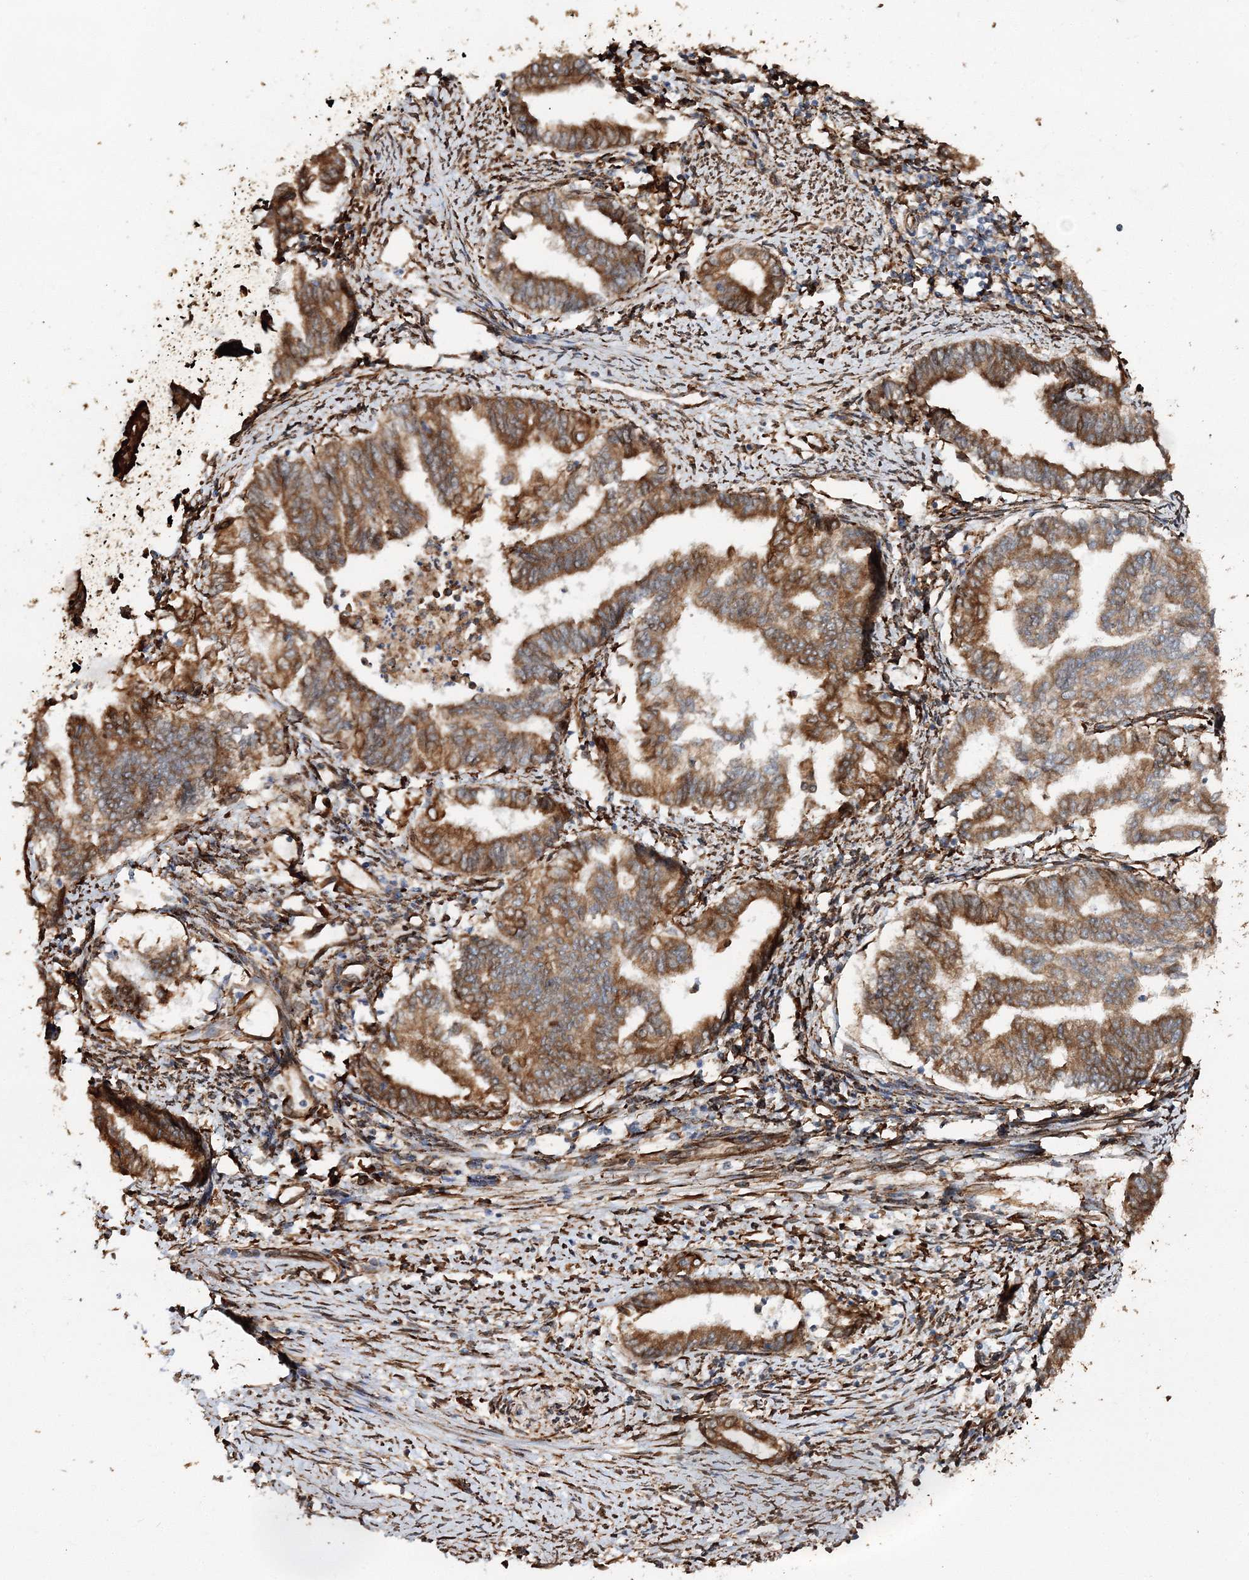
{"staining": {"intensity": "moderate", "quantity": ">75%", "location": "cytoplasmic/membranous"}, "tissue": "endometrial cancer", "cell_type": "Tumor cells", "image_type": "cancer", "snomed": [{"axis": "morphology", "description": "Adenocarcinoma, NOS"}, {"axis": "topography", "description": "Endometrium"}], "caption": "A high-resolution histopathology image shows immunohistochemistry staining of endometrial cancer (adenocarcinoma), which shows moderate cytoplasmic/membranous staining in approximately >75% of tumor cells.", "gene": "SCRN3", "patient": {"sex": "female", "age": 79}}